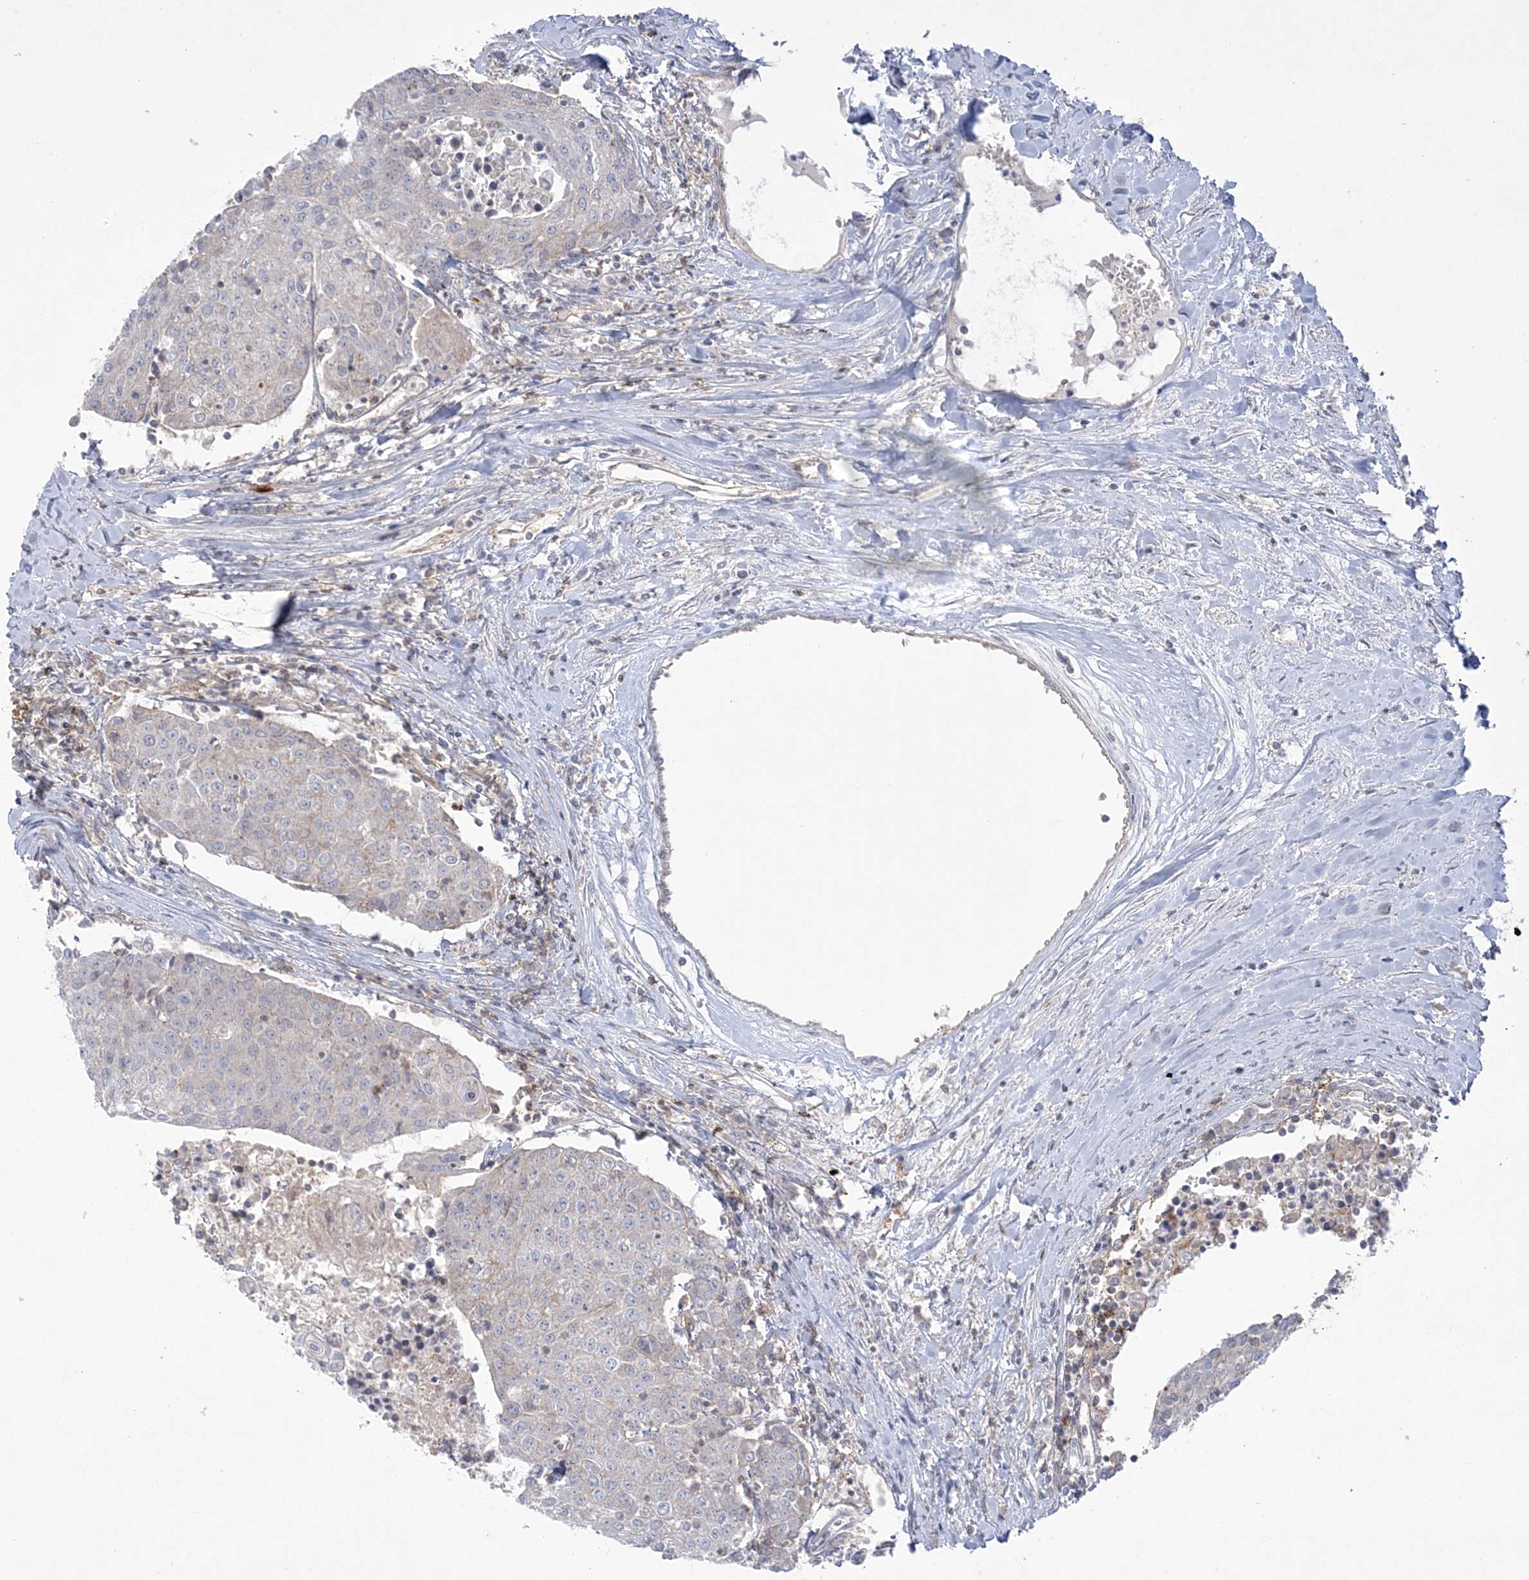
{"staining": {"intensity": "negative", "quantity": "none", "location": "none"}, "tissue": "urothelial cancer", "cell_type": "Tumor cells", "image_type": "cancer", "snomed": [{"axis": "morphology", "description": "Urothelial carcinoma, High grade"}, {"axis": "topography", "description": "Urinary bladder"}], "caption": "A photomicrograph of high-grade urothelial carcinoma stained for a protein exhibits no brown staining in tumor cells.", "gene": "ADAMTS12", "patient": {"sex": "female", "age": 85}}